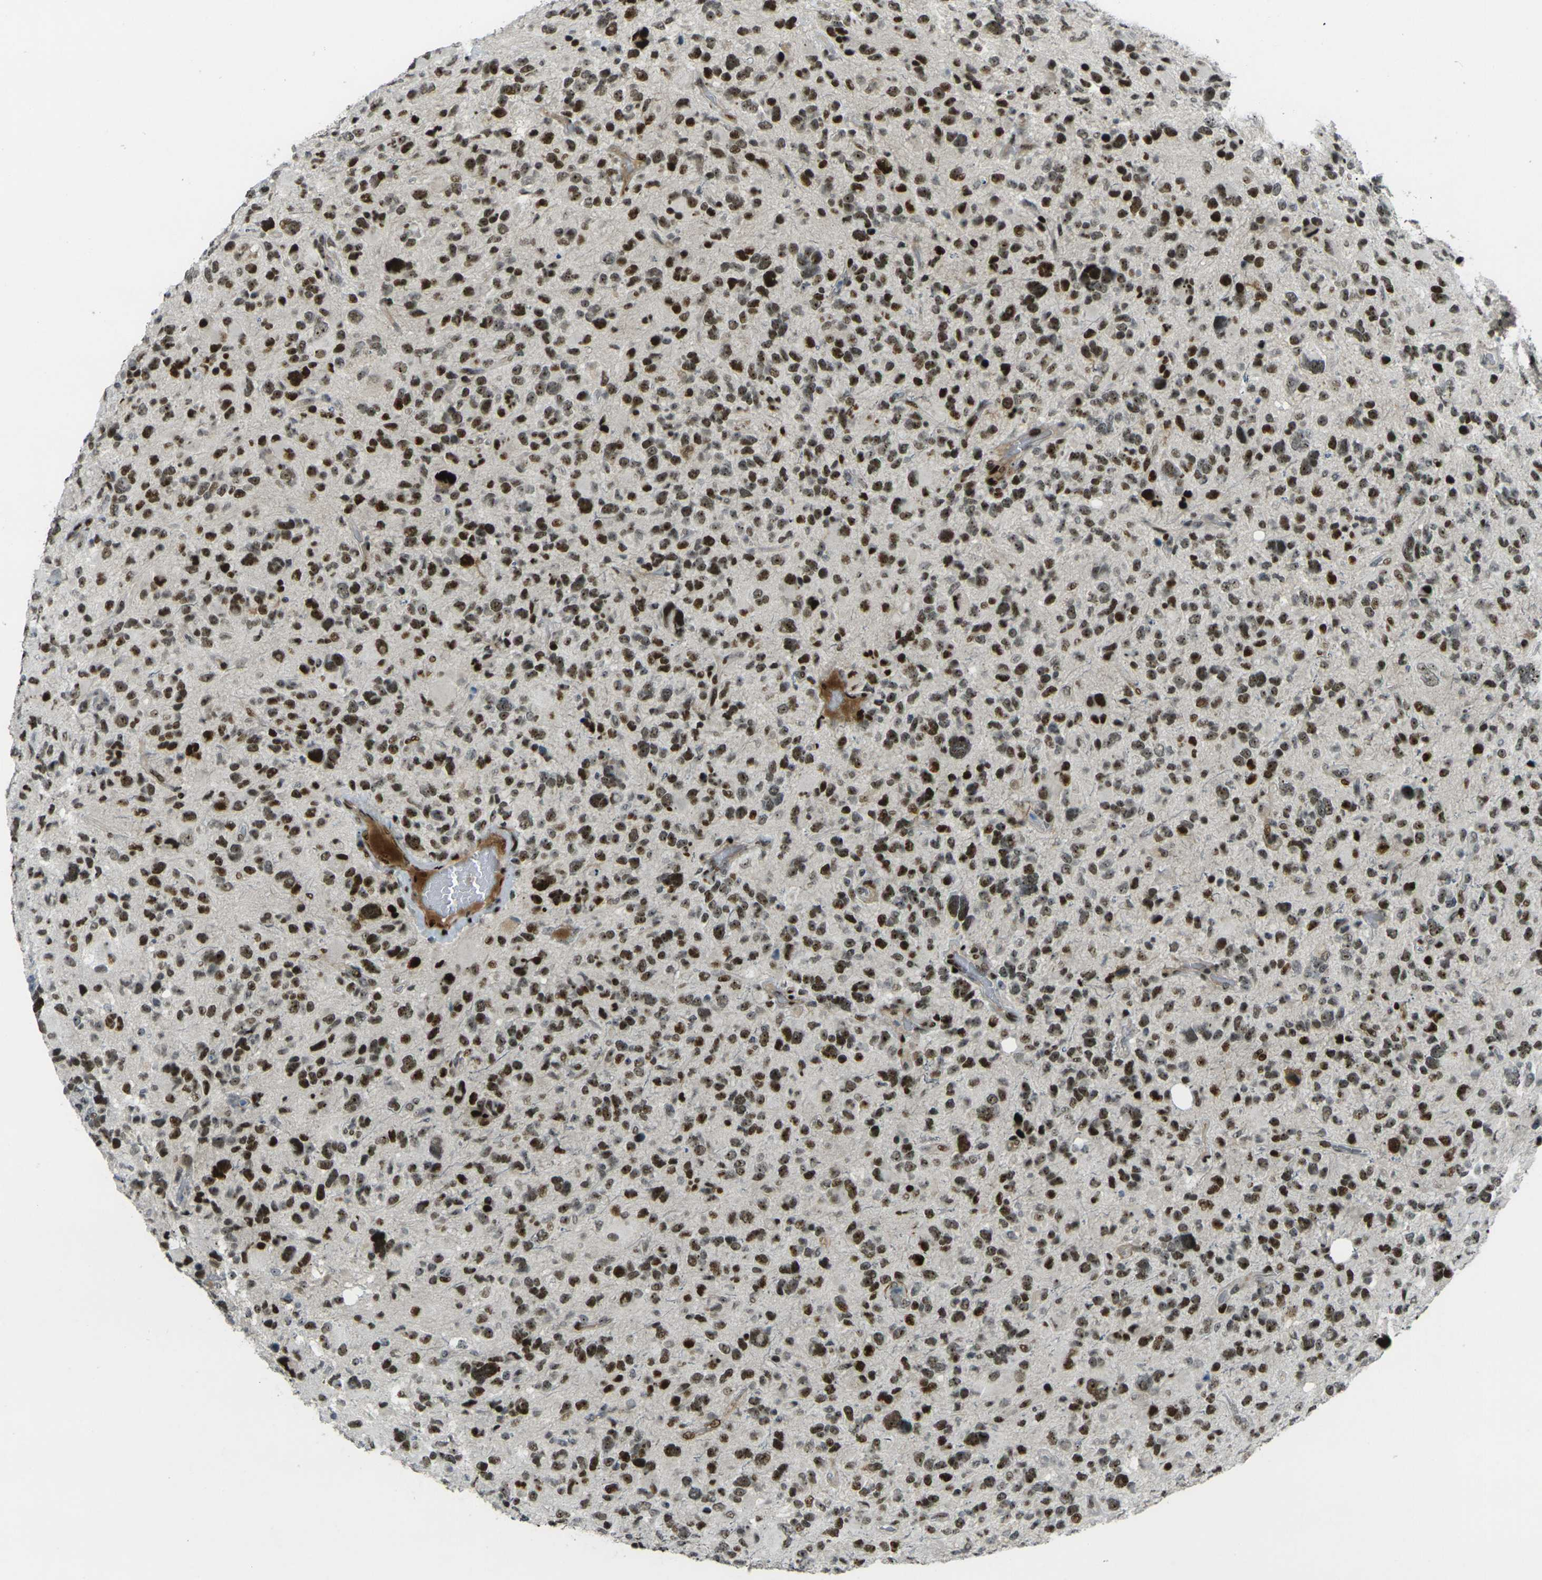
{"staining": {"intensity": "strong", "quantity": ">75%", "location": "nuclear"}, "tissue": "glioma", "cell_type": "Tumor cells", "image_type": "cancer", "snomed": [{"axis": "morphology", "description": "Glioma, malignant, High grade"}, {"axis": "topography", "description": "Brain"}], "caption": "Immunohistochemistry (IHC) (DAB) staining of glioma shows strong nuclear protein expression in about >75% of tumor cells. (IHC, brightfield microscopy, high magnification).", "gene": "UBE2C", "patient": {"sex": "male", "age": 48}}